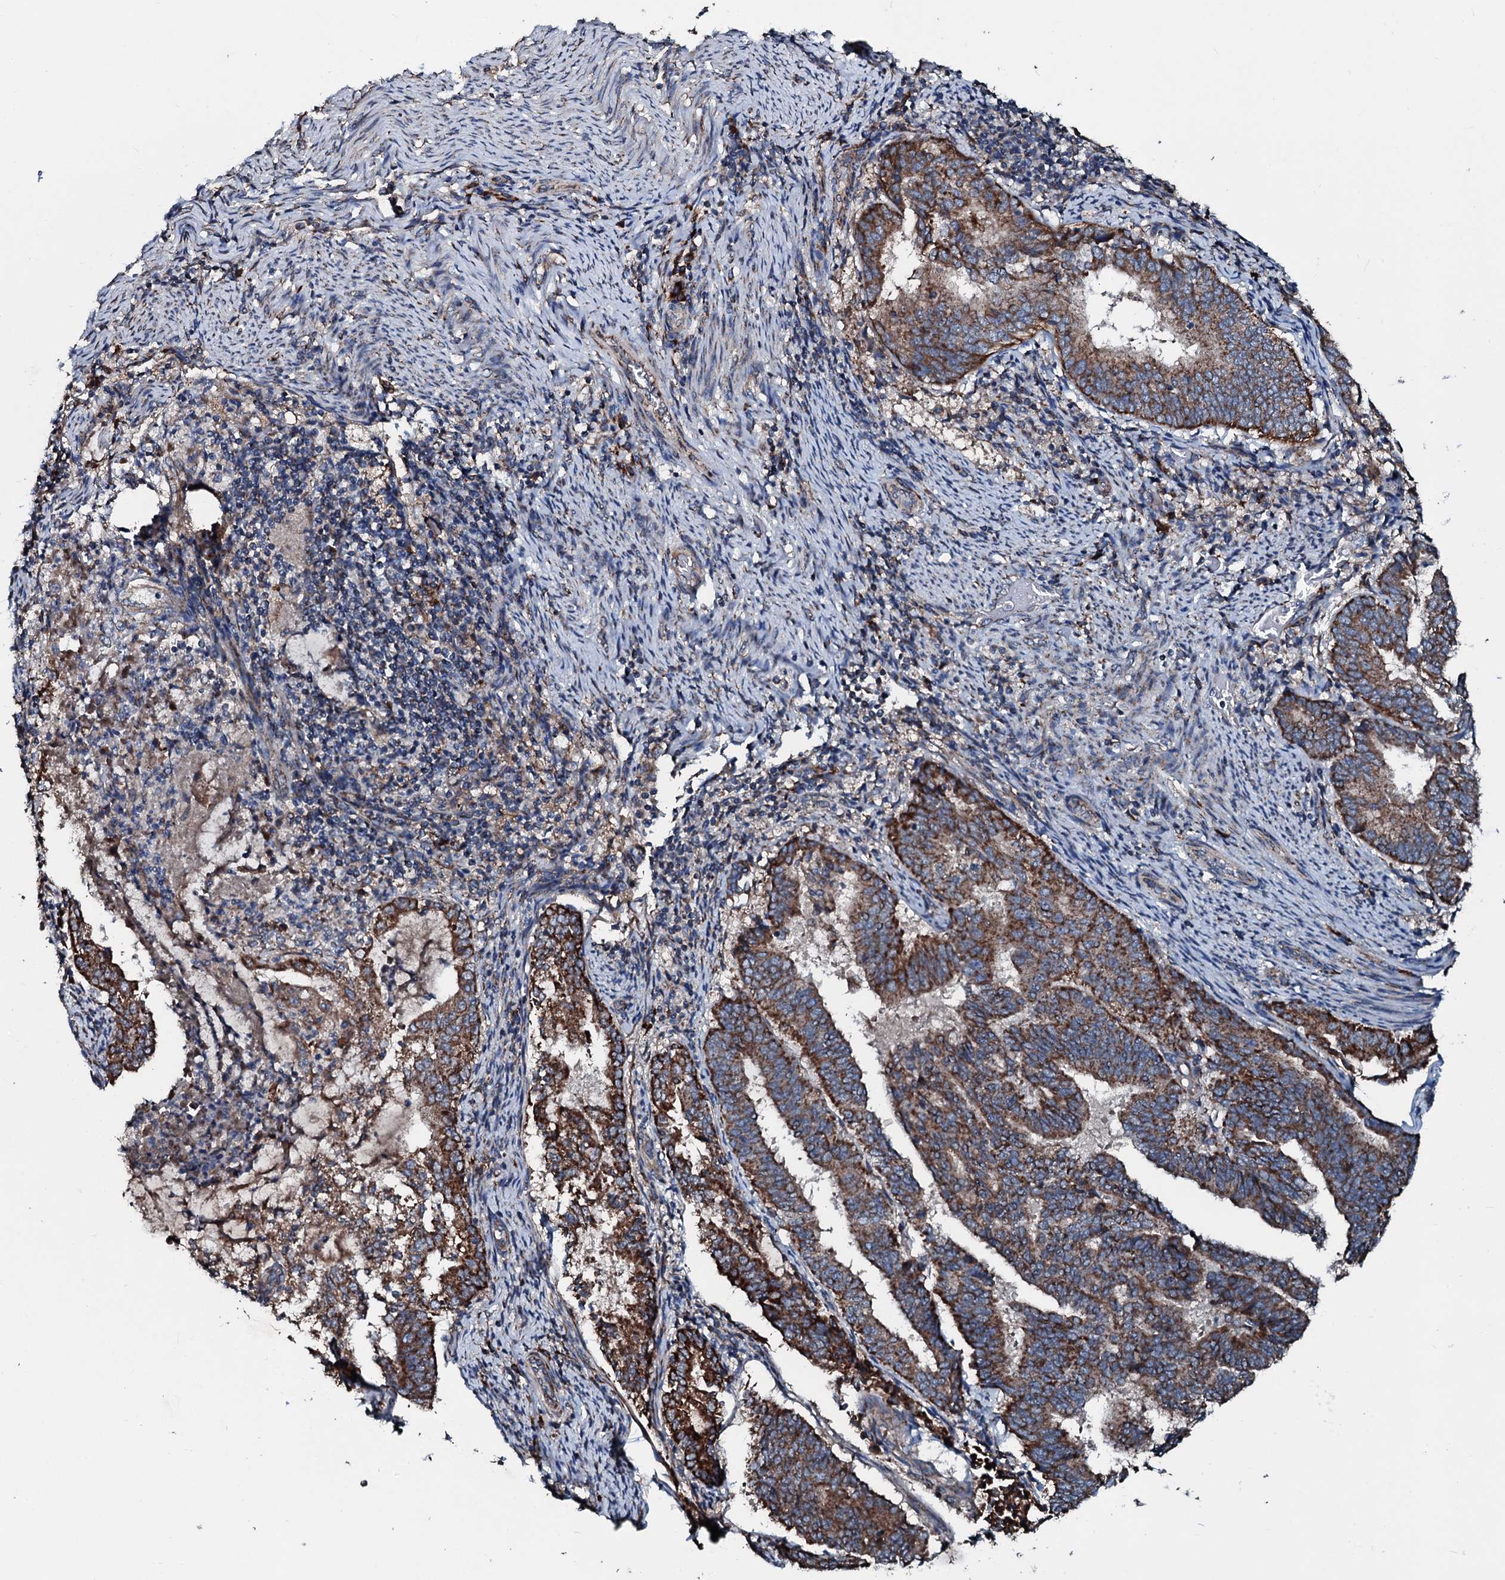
{"staining": {"intensity": "strong", "quantity": ">75%", "location": "cytoplasmic/membranous"}, "tissue": "endometrial cancer", "cell_type": "Tumor cells", "image_type": "cancer", "snomed": [{"axis": "morphology", "description": "Adenocarcinoma, NOS"}, {"axis": "topography", "description": "Endometrium"}], "caption": "Endometrial cancer stained with IHC exhibits strong cytoplasmic/membranous expression in approximately >75% of tumor cells.", "gene": "ACSS3", "patient": {"sex": "female", "age": 80}}